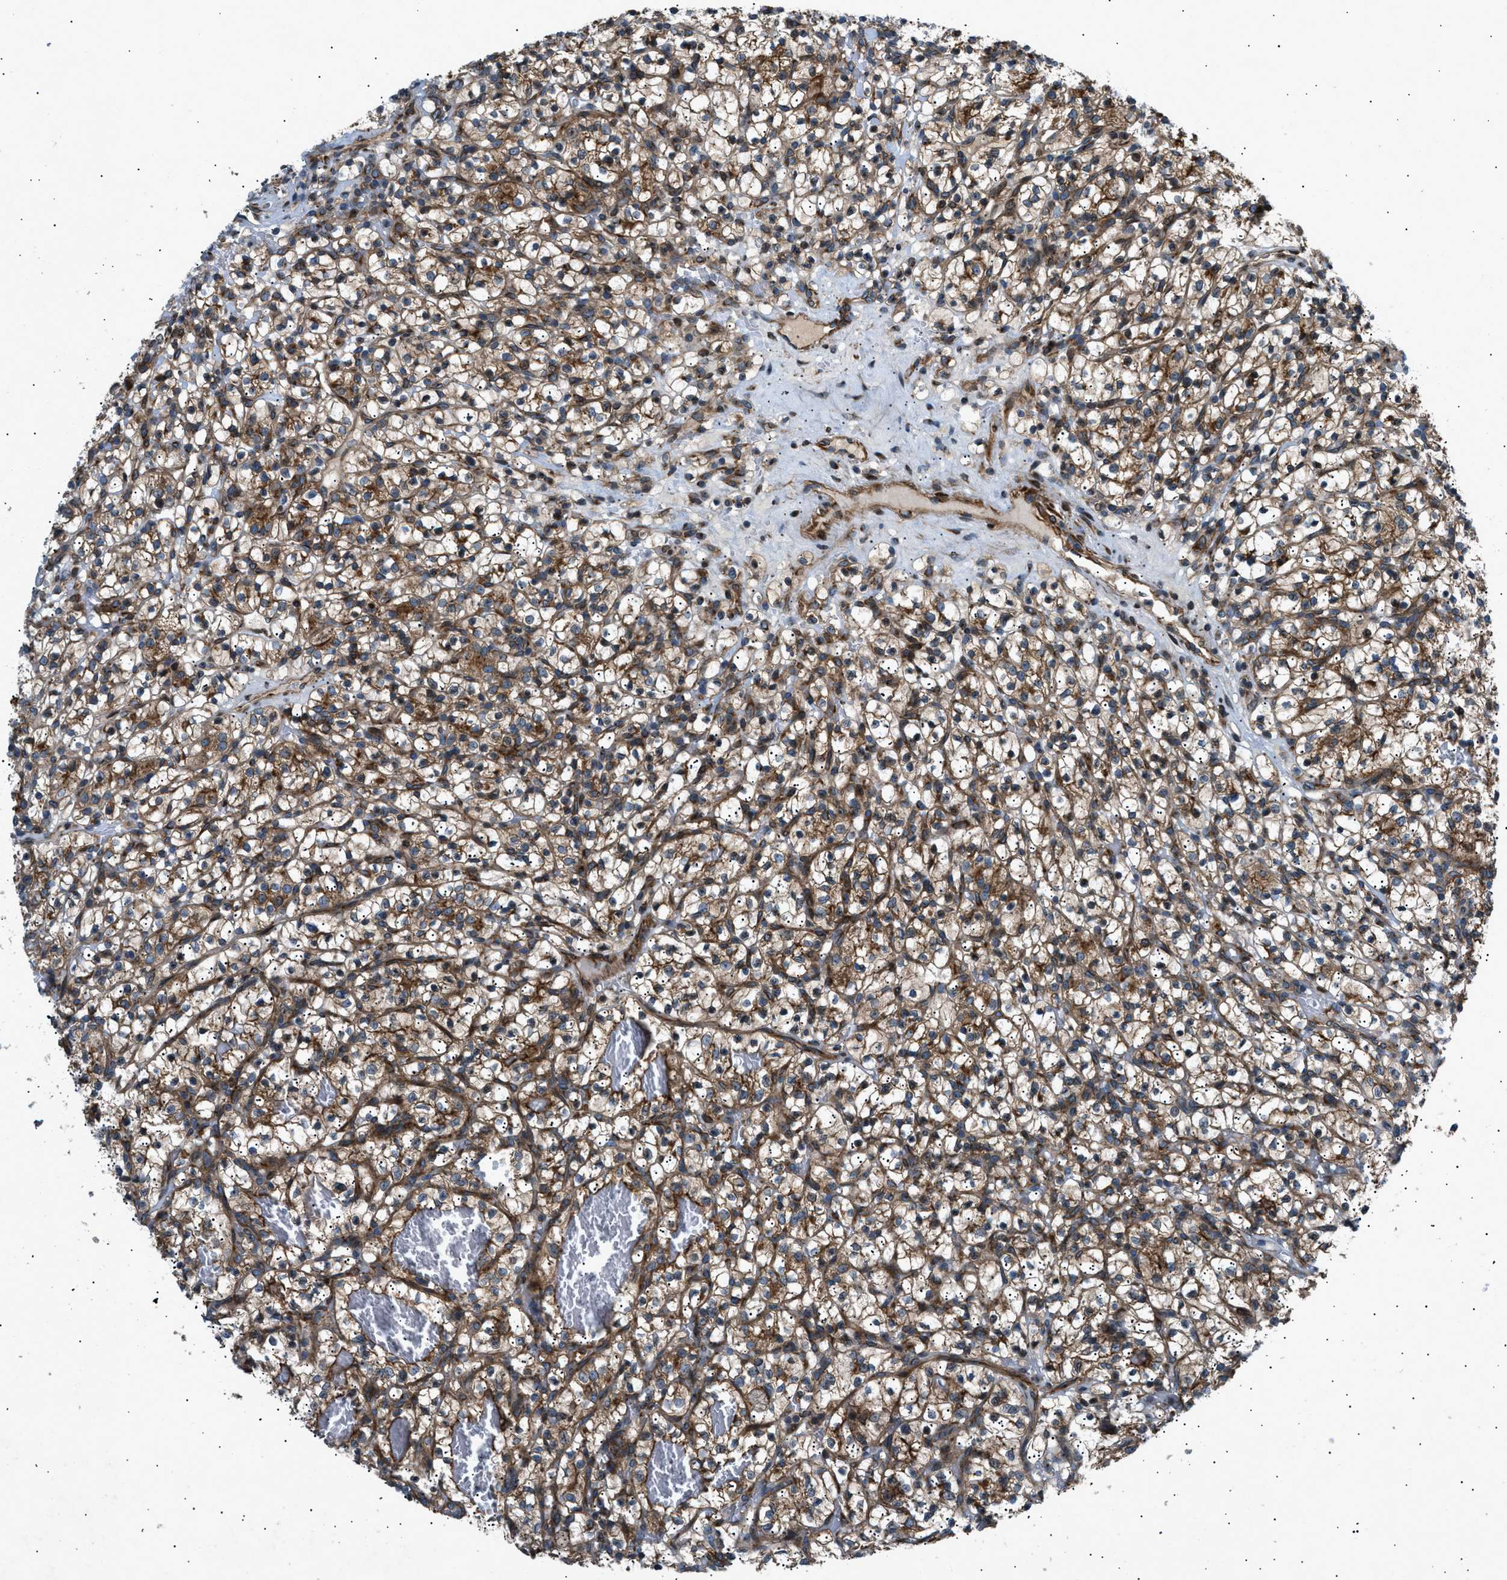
{"staining": {"intensity": "moderate", "quantity": ">75%", "location": "cytoplasmic/membranous"}, "tissue": "renal cancer", "cell_type": "Tumor cells", "image_type": "cancer", "snomed": [{"axis": "morphology", "description": "Adenocarcinoma, NOS"}, {"axis": "topography", "description": "Kidney"}], "caption": "This histopathology image shows renal cancer stained with IHC to label a protein in brown. The cytoplasmic/membranous of tumor cells show moderate positivity for the protein. Nuclei are counter-stained blue.", "gene": "LYSMD3", "patient": {"sex": "female", "age": 57}}